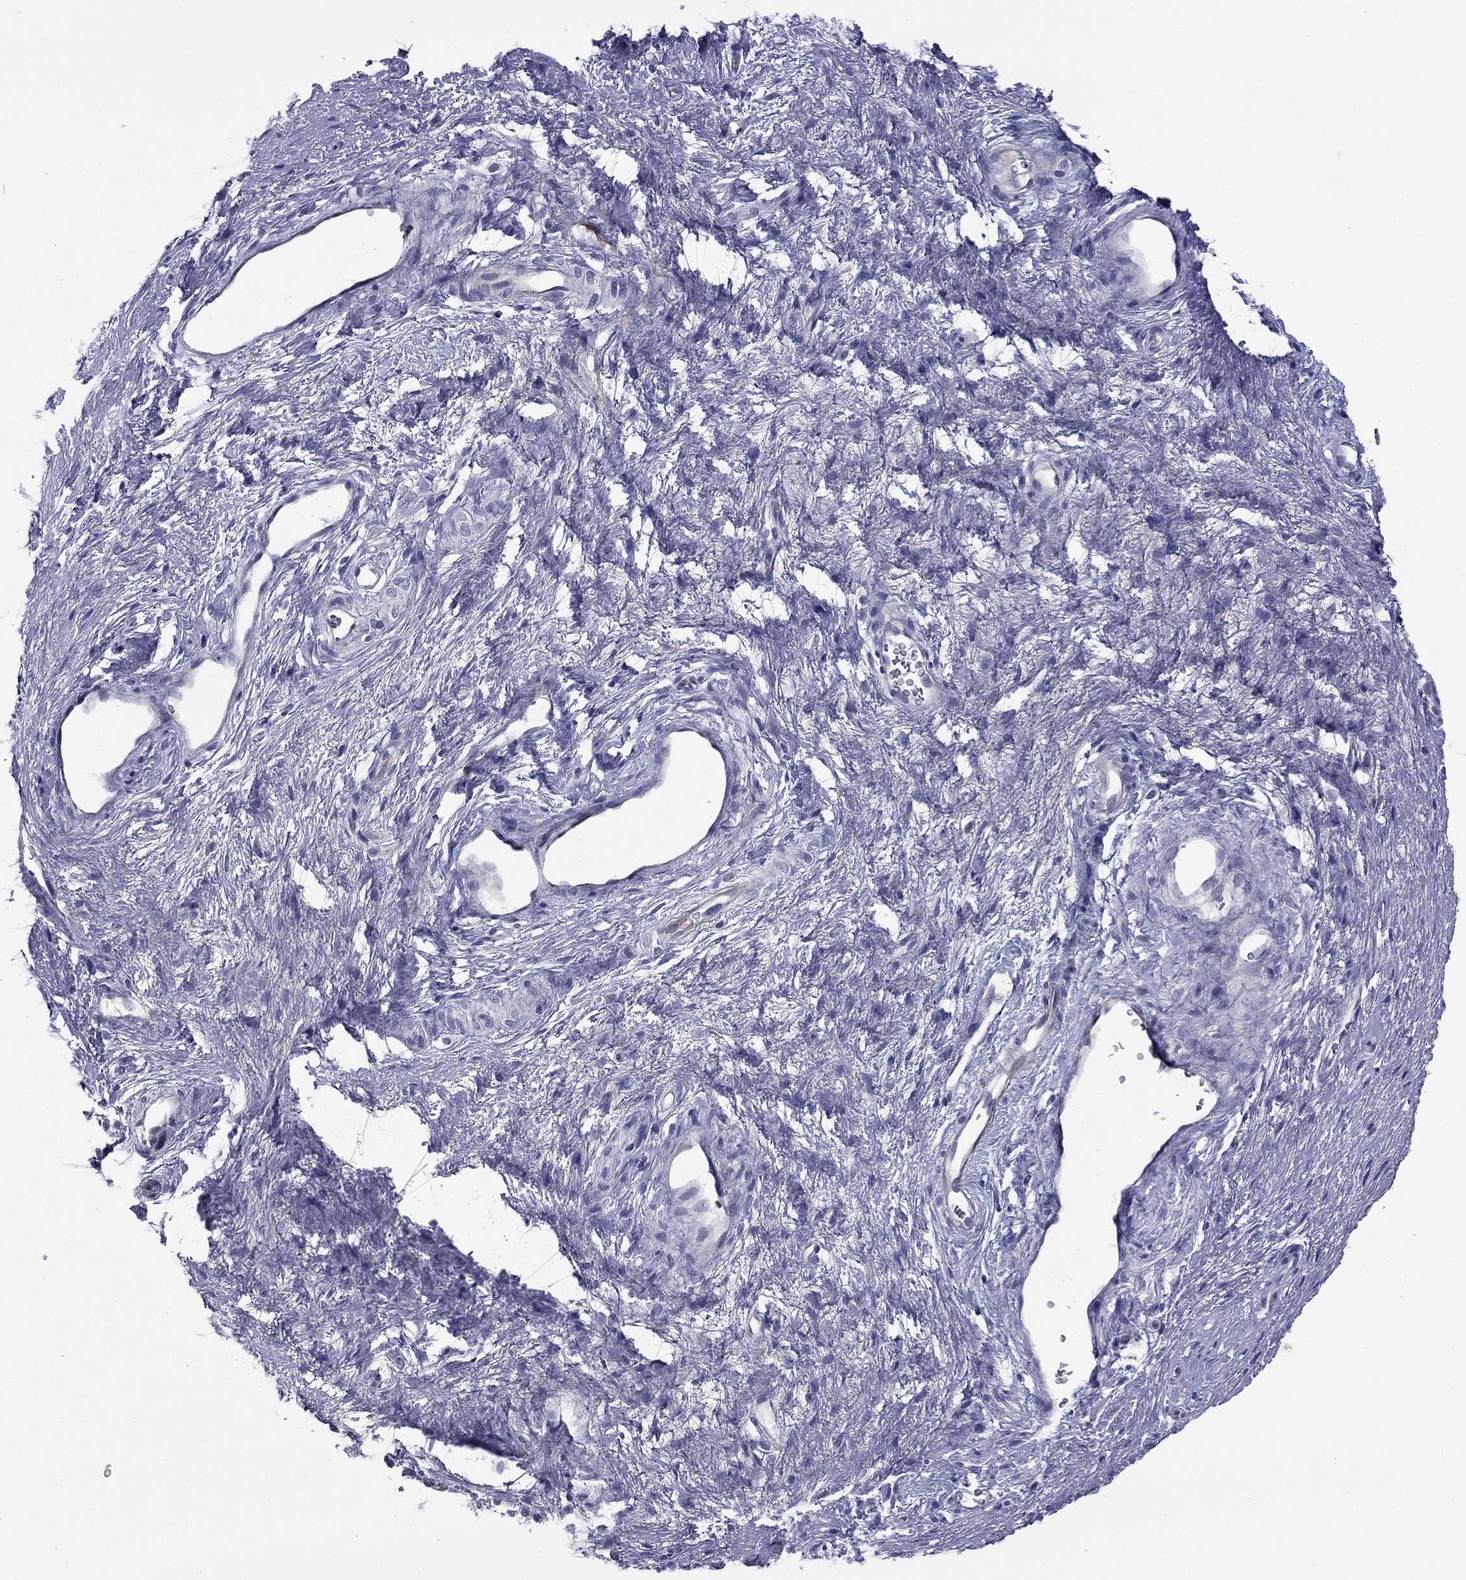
{"staining": {"intensity": "negative", "quantity": "none", "location": "none"}, "tissue": "skin", "cell_type": "Epidermal cells", "image_type": "normal", "snomed": [{"axis": "morphology", "description": "Normal tissue, NOS"}, {"axis": "topography", "description": "Anal"}], "caption": "DAB immunohistochemical staining of benign human skin reveals no significant staining in epidermal cells. (Brightfield microscopy of DAB (3,3'-diaminobenzidine) immunohistochemistry at high magnification).", "gene": "UNC119B", "patient": {"sex": "female", "age": 46}}